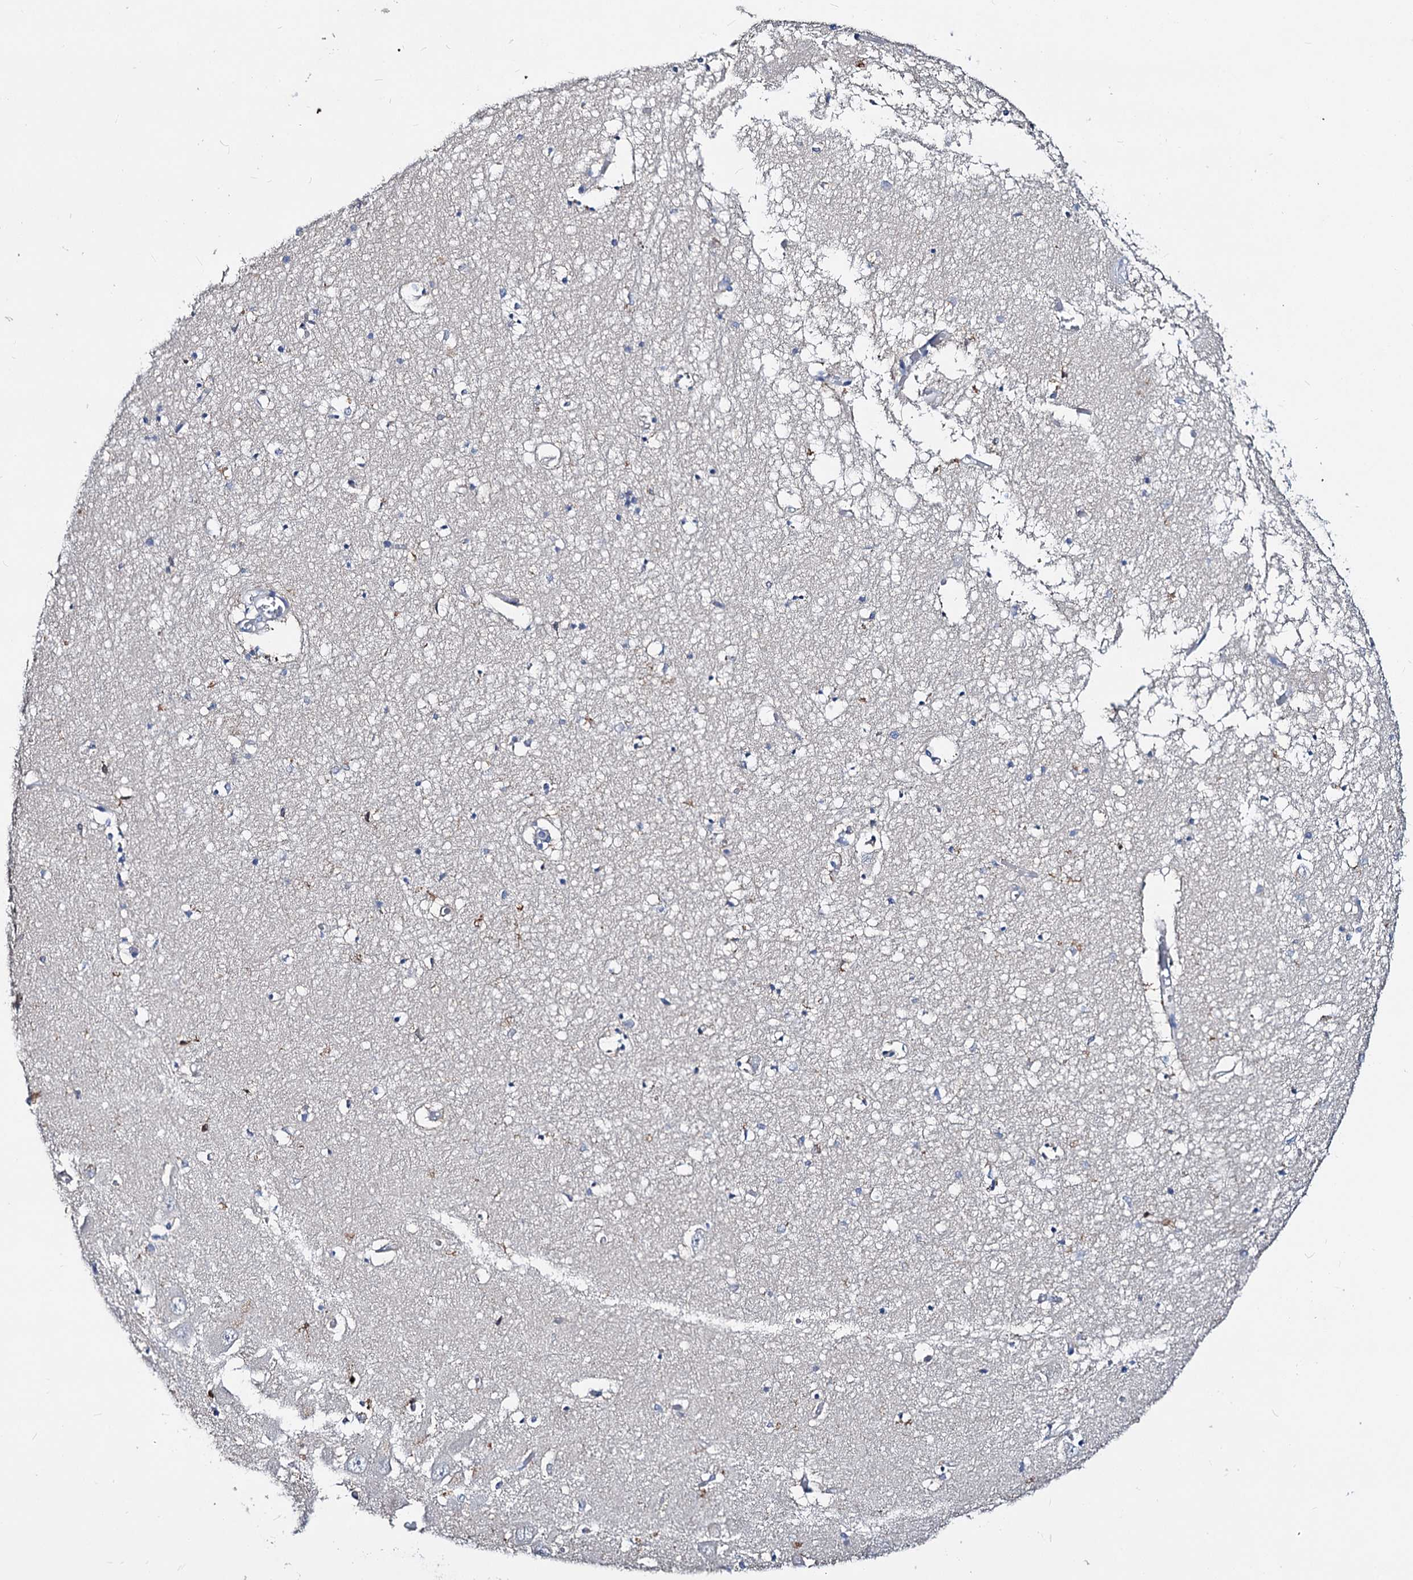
{"staining": {"intensity": "negative", "quantity": "none", "location": "none"}, "tissue": "hippocampus", "cell_type": "Glial cells", "image_type": "normal", "snomed": [{"axis": "morphology", "description": "Normal tissue, NOS"}, {"axis": "topography", "description": "Hippocampus"}], "caption": "Immunohistochemistry (IHC) photomicrograph of unremarkable hippocampus stained for a protein (brown), which demonstrates no positivity in glial cells.", "gene": "ACY3", "patient": {"sex": "male", "age": 70}}